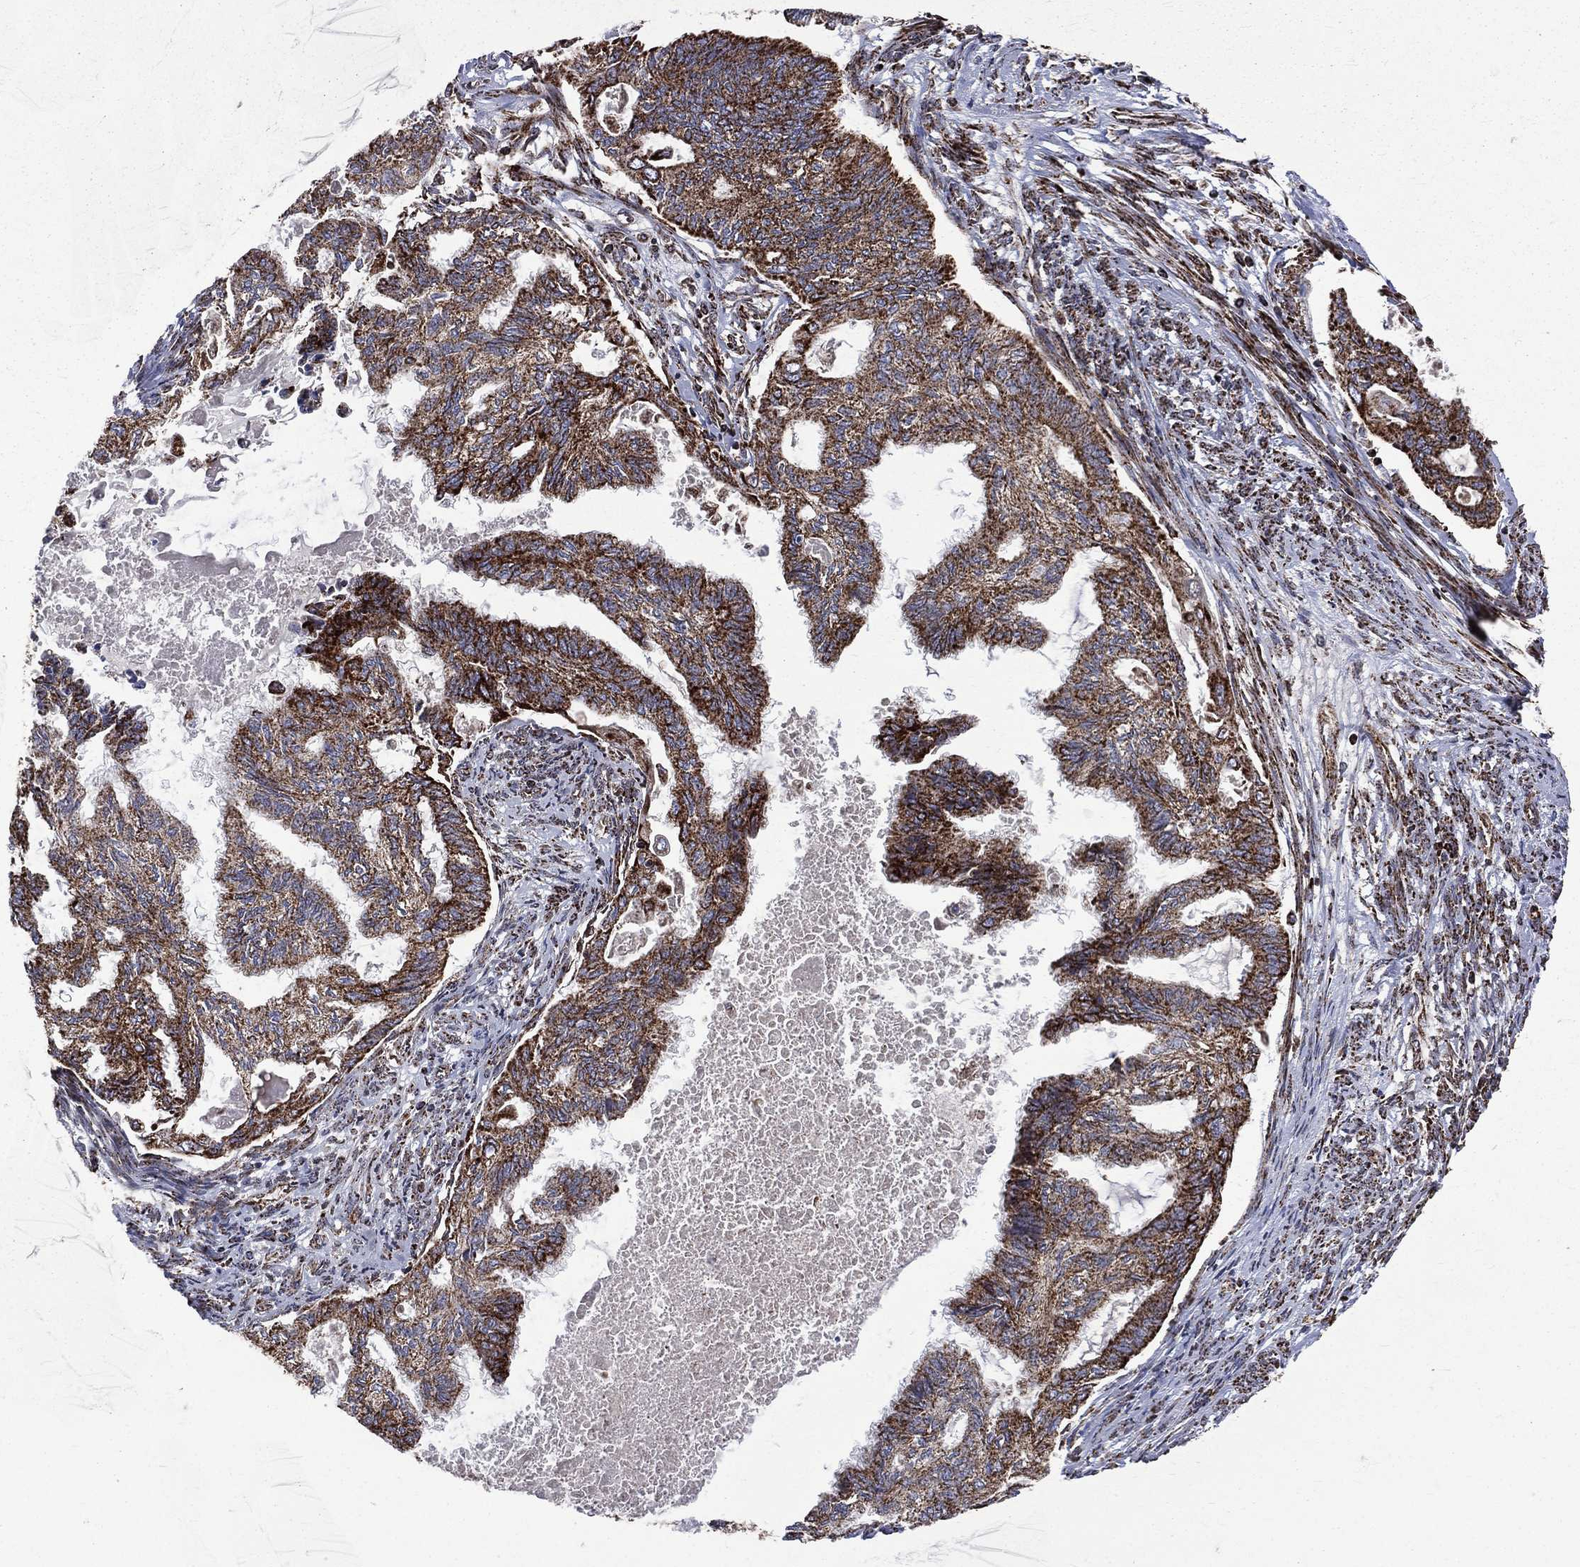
{"staining": {"intensity": "strong", "quantity": ">75%", "location": "cytoplasmic/membranous"}, "tissue": "endometrial cancer", "cell_type": "Tumor cells", "image_type": "cancer", "snomed": [{"axis": "morphology", "description": "Adenocarcinoma, NOS"}, {"axis": "topography", "description": "Endometrium"}], "caption": "Strong cytoplasmic/membranous protein expression is seen in approximately >75% of tumor cells in endometrial cancer.", "gene": "GOT2", "patient": {"sex": "female", "age": 86}}